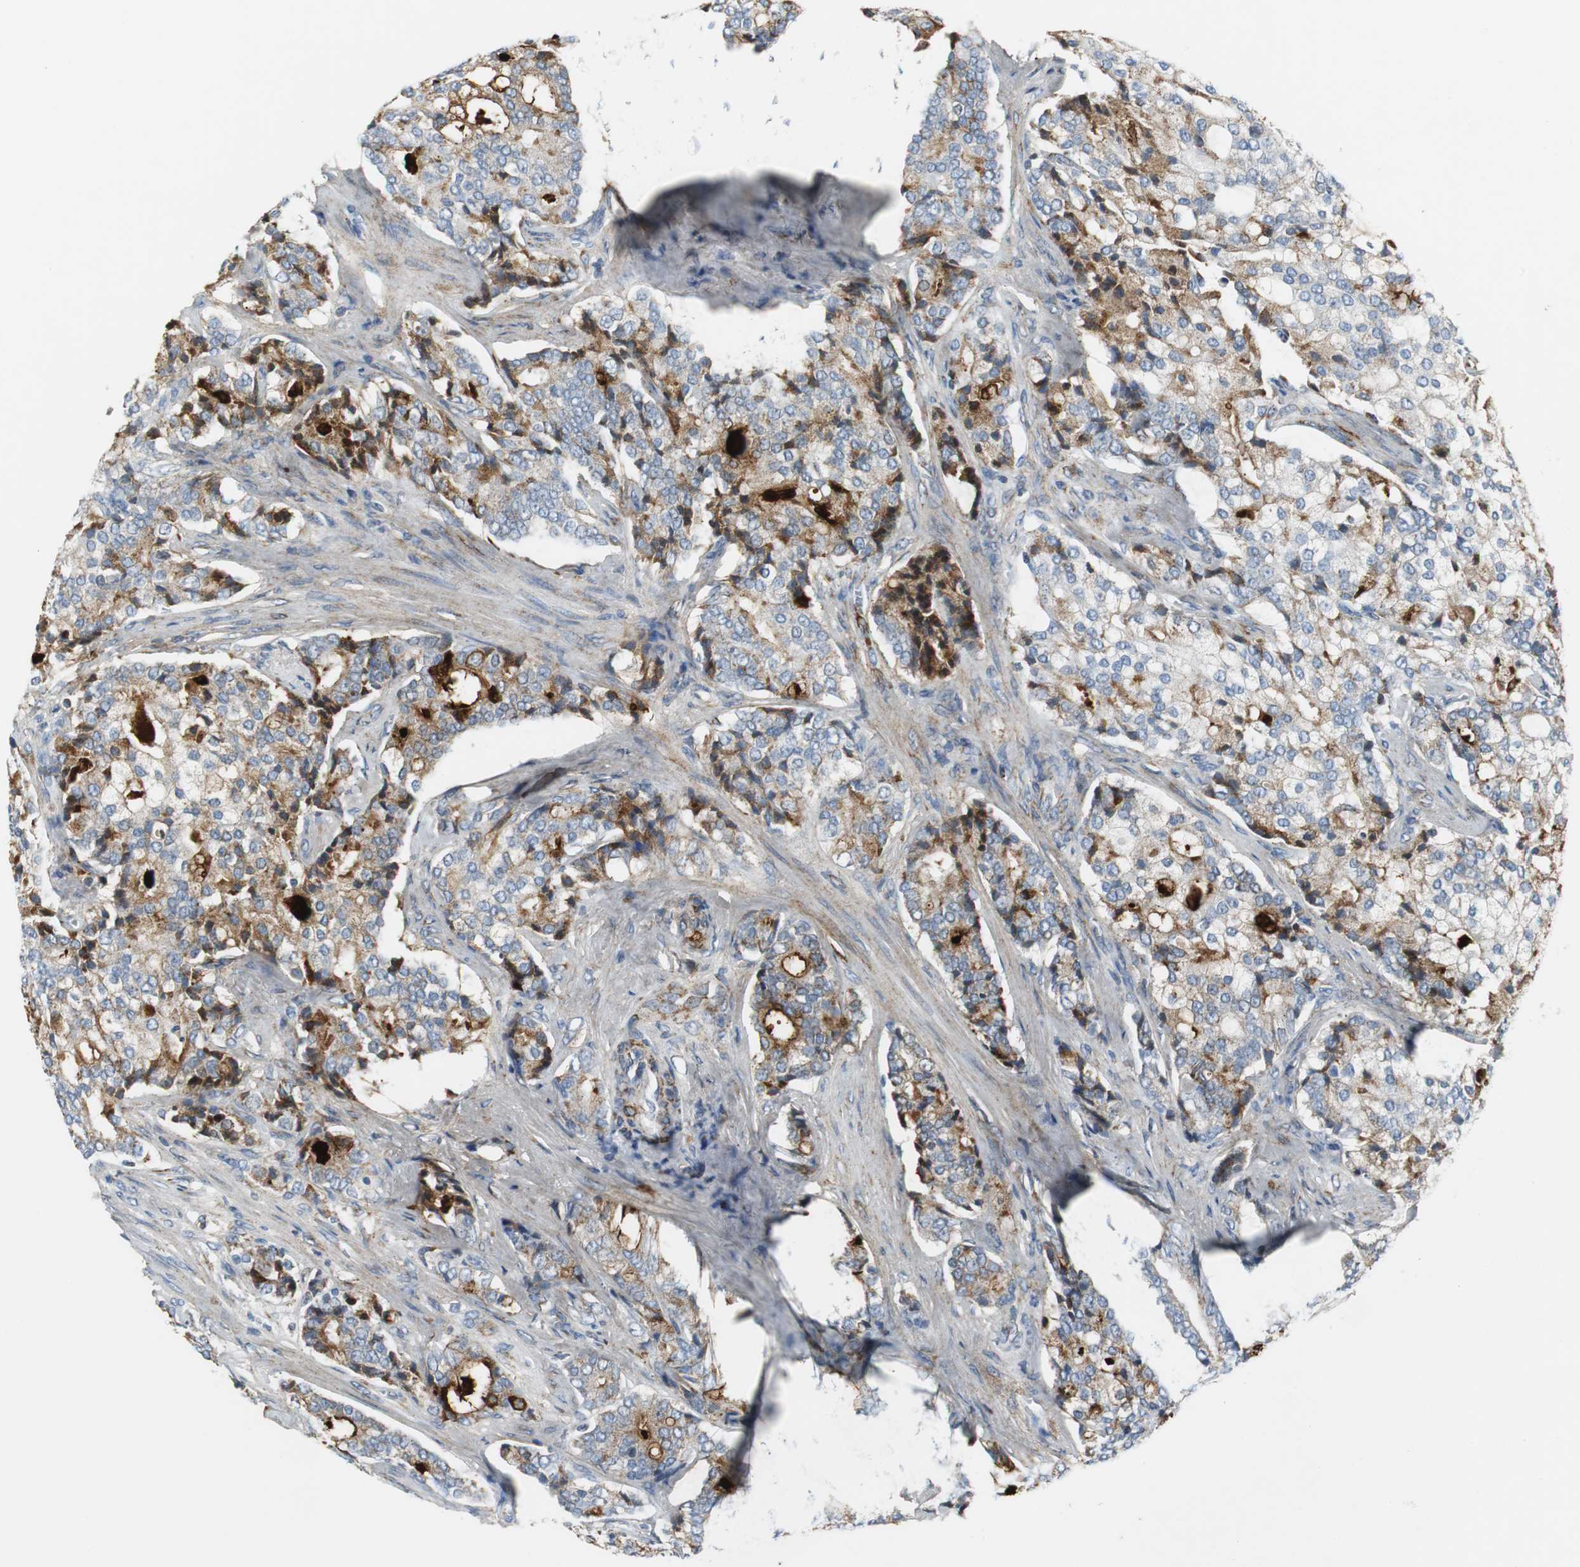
{"staining": {"intensity": "strong", "quantity": "25%-75%", "location": "cytoplasmic/membranous"}, "tissue": "prostate cancer", "cell_type": "Tumor cells", "image_type": "cancer", "snomed": [{"axis": "morphology", "description": "Adenocarcinoma, Low grade"}, {"axis": "topography", "description": "Prostate"}], "caption": "Prostate cancer stained with a protein marker demonstrates strong staining in tumor cells.", "gene": "C1QTNF7", "patient": {"sex": "male", "age": 58}}